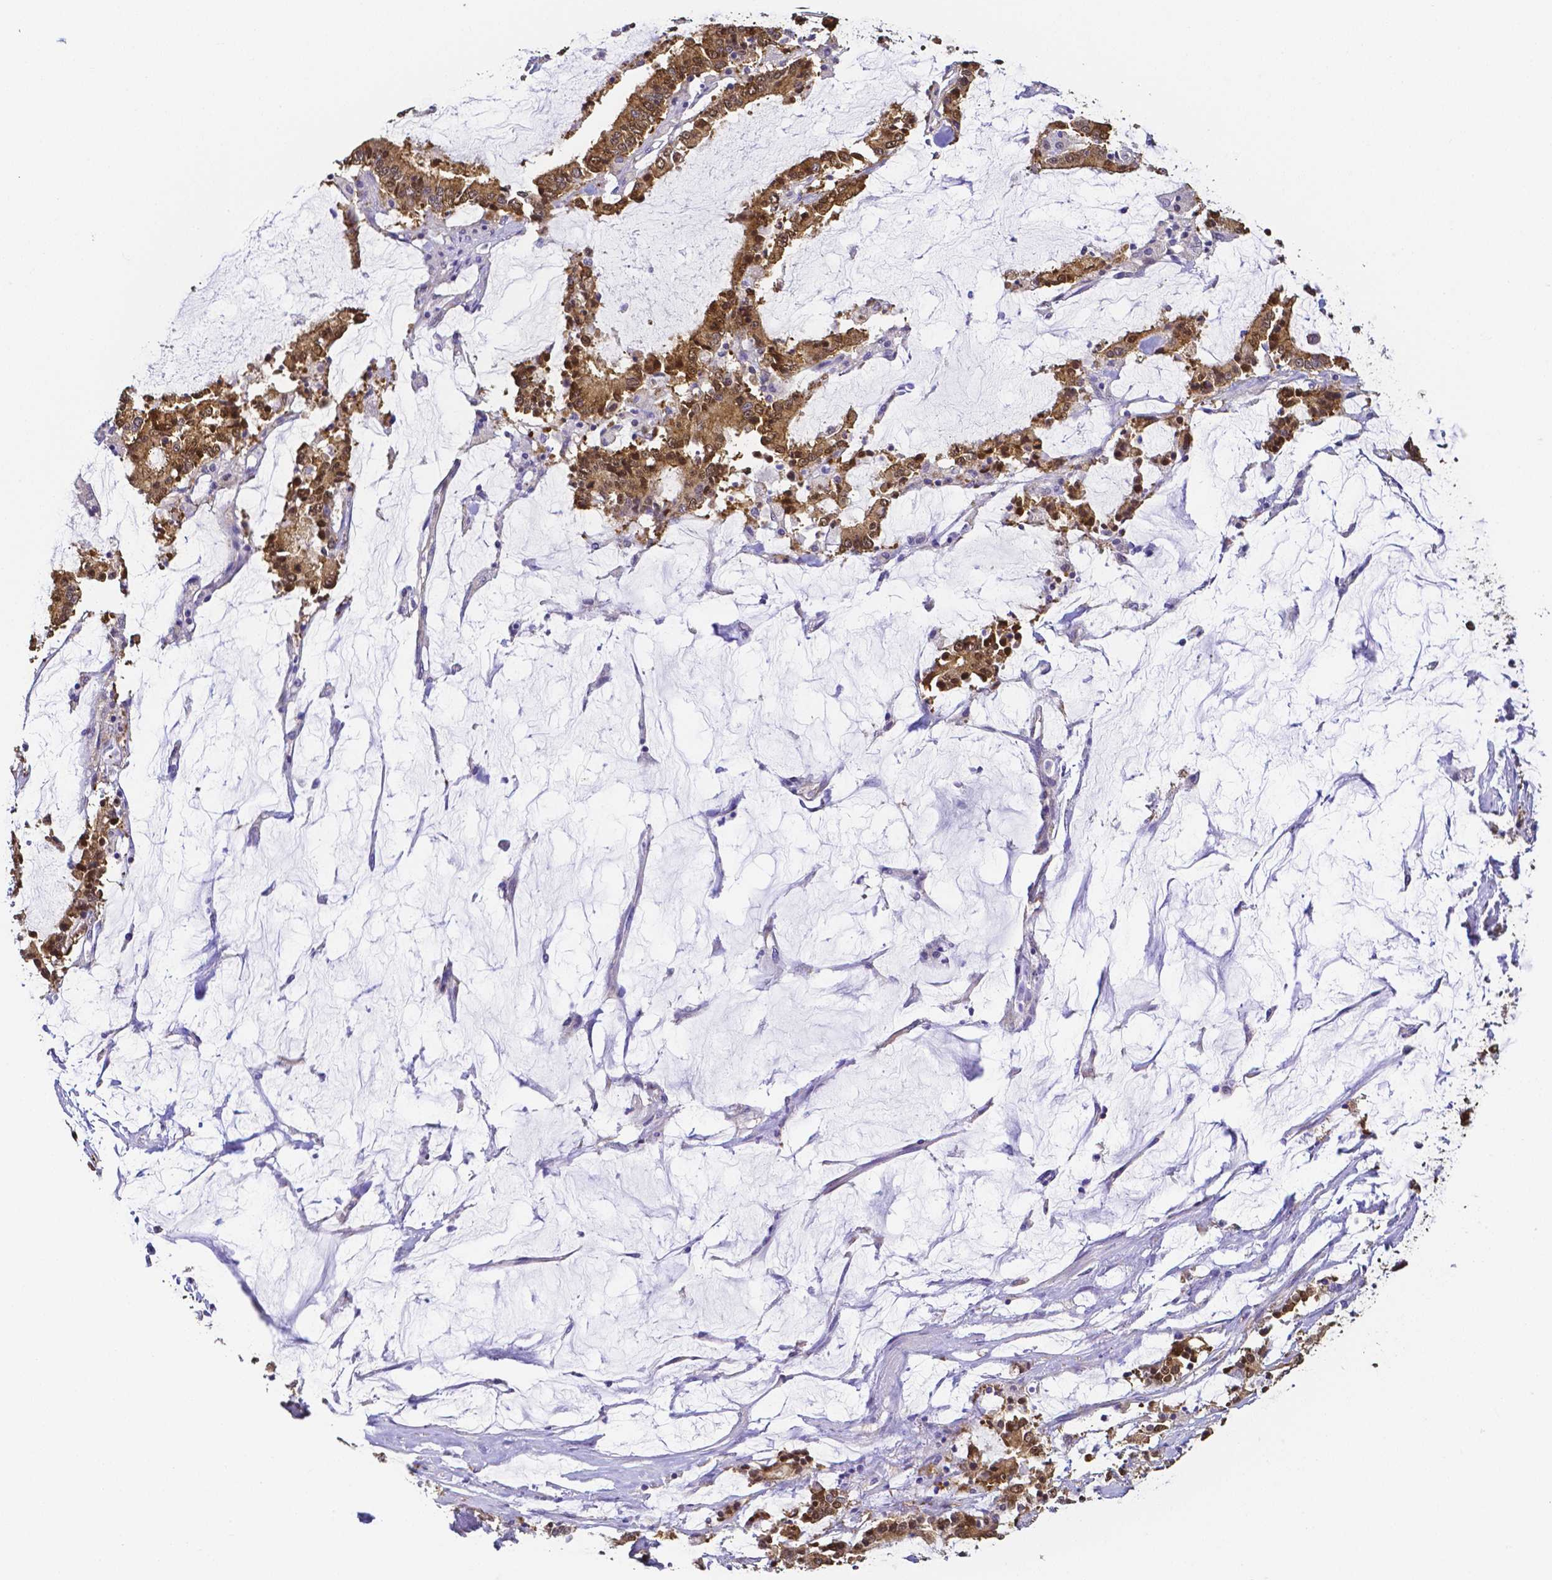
{"staining": {"intensity": "moderate", "quantity": ">75%", "location": "cytoplasmic/membranous"}, "tissue": "stomach cancer", "cell_type": "Tumor cells", "image_type": "cancer", "snomed": [{"axis": "morphology", "description": "Adenocarcinoma, NOS"}, {"axis": "topography", "description": "Stomach, upper"}], "caption": "High-magnification brightfield microscopy of stomach adenocarcinoma stained with DAB (3,3'-diaminobenzidine) (brown) and counterstained with hematoxylin (blue). tumor cells exhibit moderate cytoplasmic/membranous expression is identified in approximately>75% of cells.", "gene": "PKP3", "patient": {"sex": "male", "age": 68}}